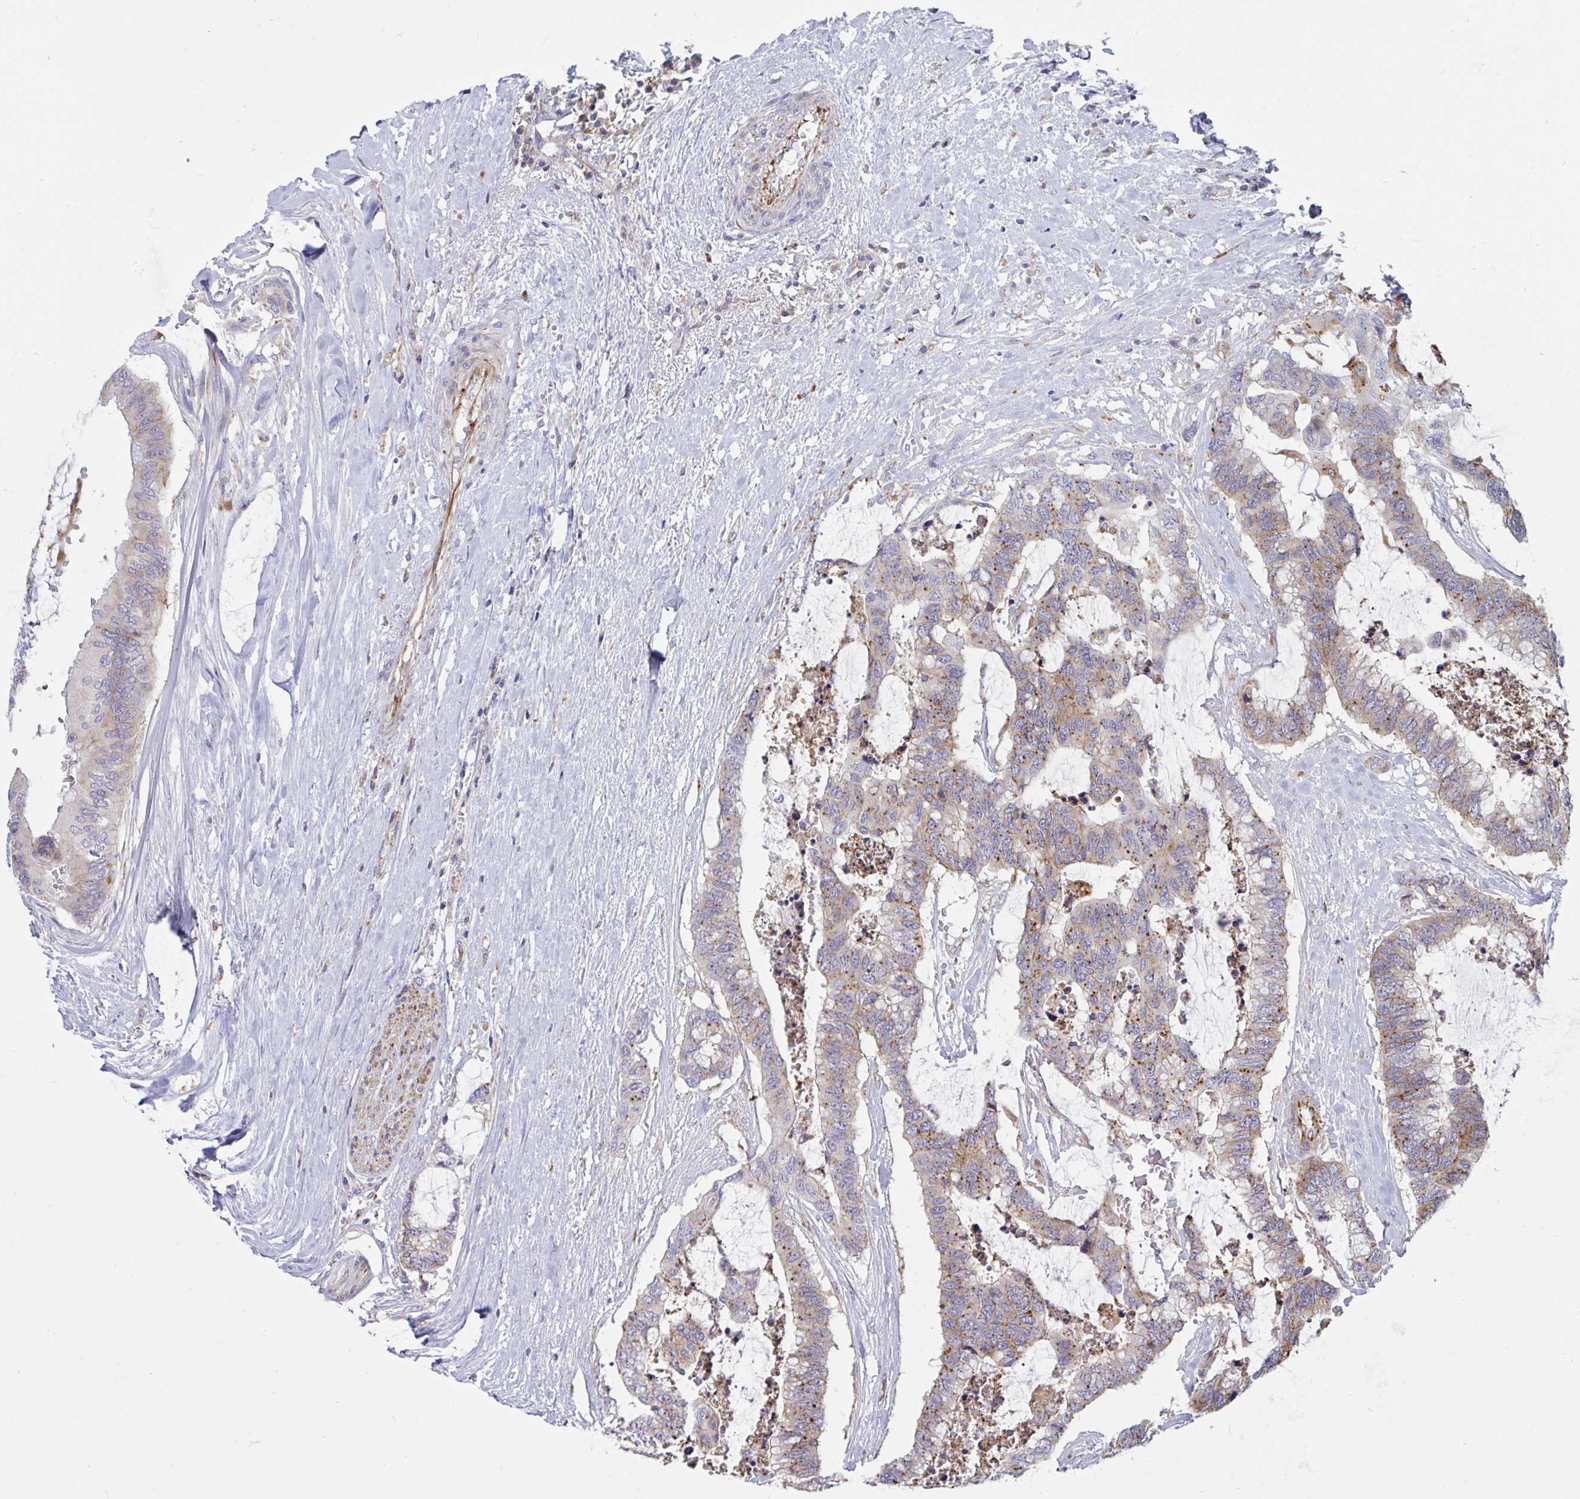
{"staining": {"intensity": "moderate", "quantity": "25%-75%", "location": "cytoplasmic/membranous"}, "tissue": "colorectal cancer", "cell_type": "Tumor cells", "image_type": "cancer", "snomed": [{"axis": "morphology", "description": "Adenocarcinoma, NOS"}, {"axis": "topography", "description": "Rectum"}], "caption": "Protein staining of colorectal cancer tissue shows moderate cytoplasmic/membranous staining in about 25%-75% of tumor cells. Immunohistochemistry stains the protein of interest in brown and the nuclei are stained blue.", "gene": "SLC9A6", "patient": {"sex": "female", "age": 59}}